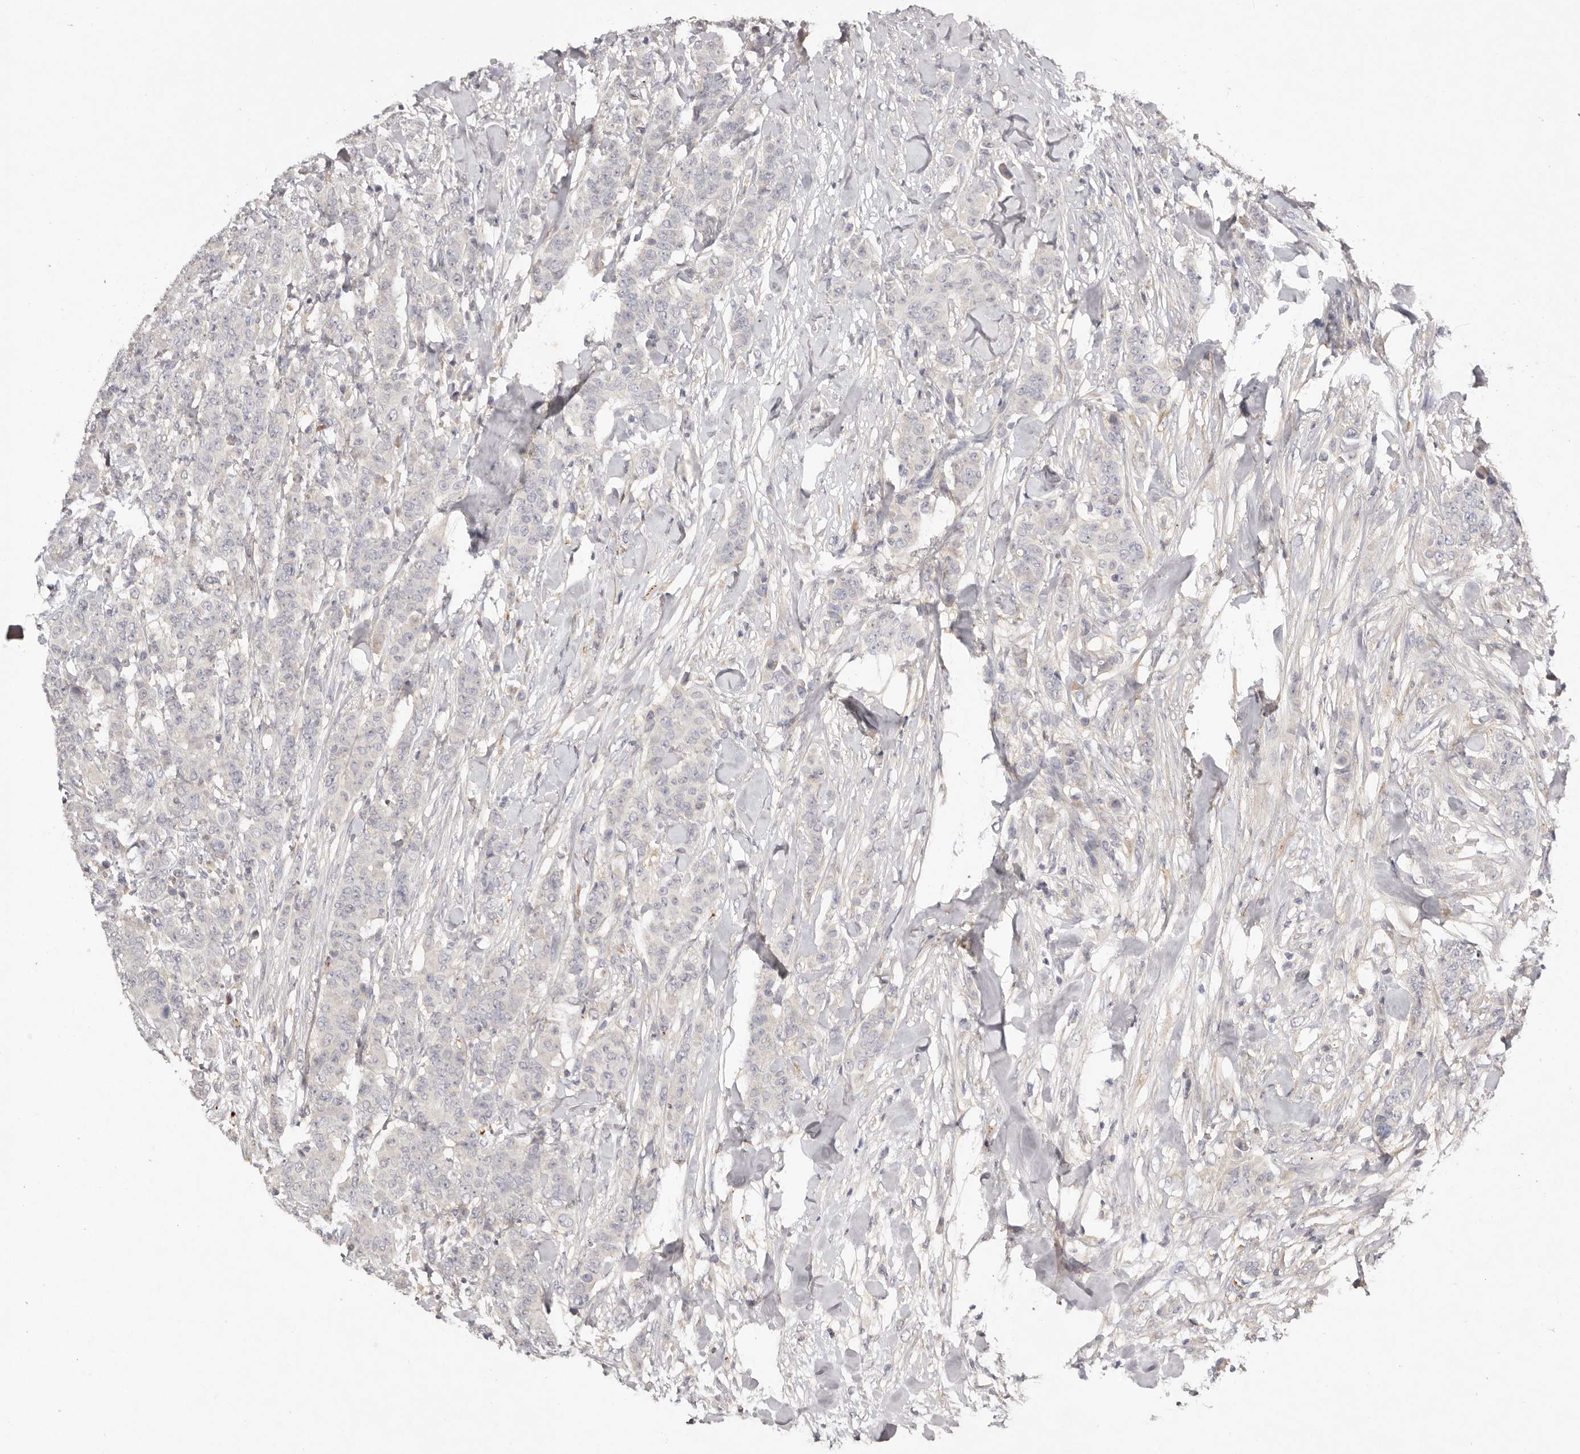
{"staining": {"intensity": "negative", "quantity": "none", "location": "none"}, "tissue": "breast cancer", "cell_type": "Tumor cells", "image_type": "cancer", "snomed": [{"axis": "morphology", "description": "Duct carcinoma"}, {"axis": "topography", "description": "Breast"}], "caption": "Immunohistochemistry (IHC) histopathology image of neoplastic tissue: breast cancer stained with DAB (3,3'-diaminobenzidine) demonstrates no significant protein staining in tumor cells.", "gene": "SCUBE2", "patient": {"sex": "female", "age": 40}}